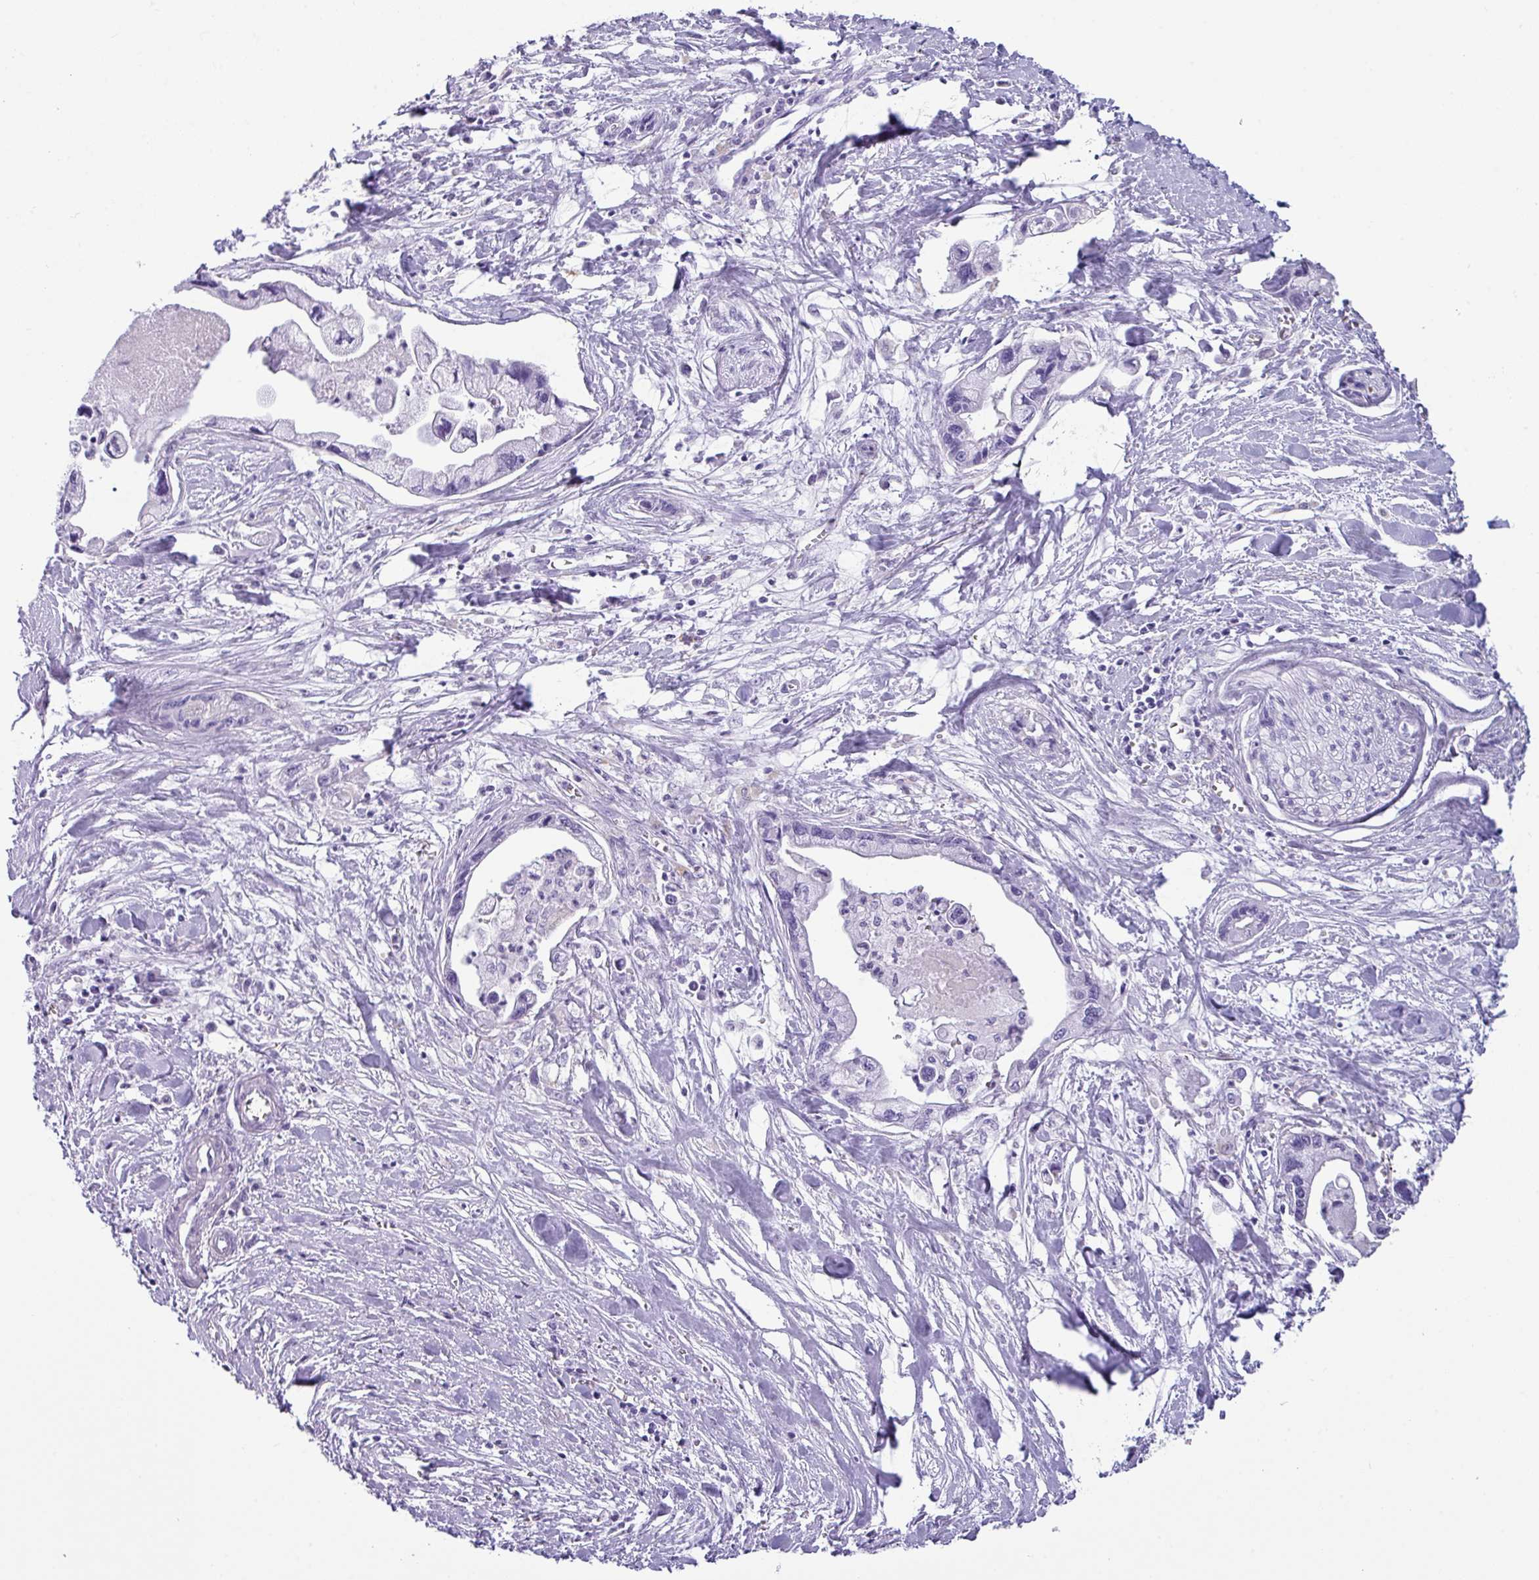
{"staining": {"intensity": "negative", "quantity": "none", "location": "none"}, "tissue": "pancreatic cancer", "cell_type": "Tumor cells", "image_type": "cancer", "snomed": [{"axis": "morphology", "description": "Adenocarcinoma, NOS"}, {"axis": "topography", "description": "Pancreas"}], "caption": "IHC photomicrograph of neoplastic tissue: human pancreatic adenocarcinoma stained with DAB displays no significant protein positivity in tumor cells. The staining is performed using DAB brown chromogen with nuclei counter-stained in using hematoxylin.", "gene": "NCCRP1", "patient": {"sex": "male", "age": 61}}